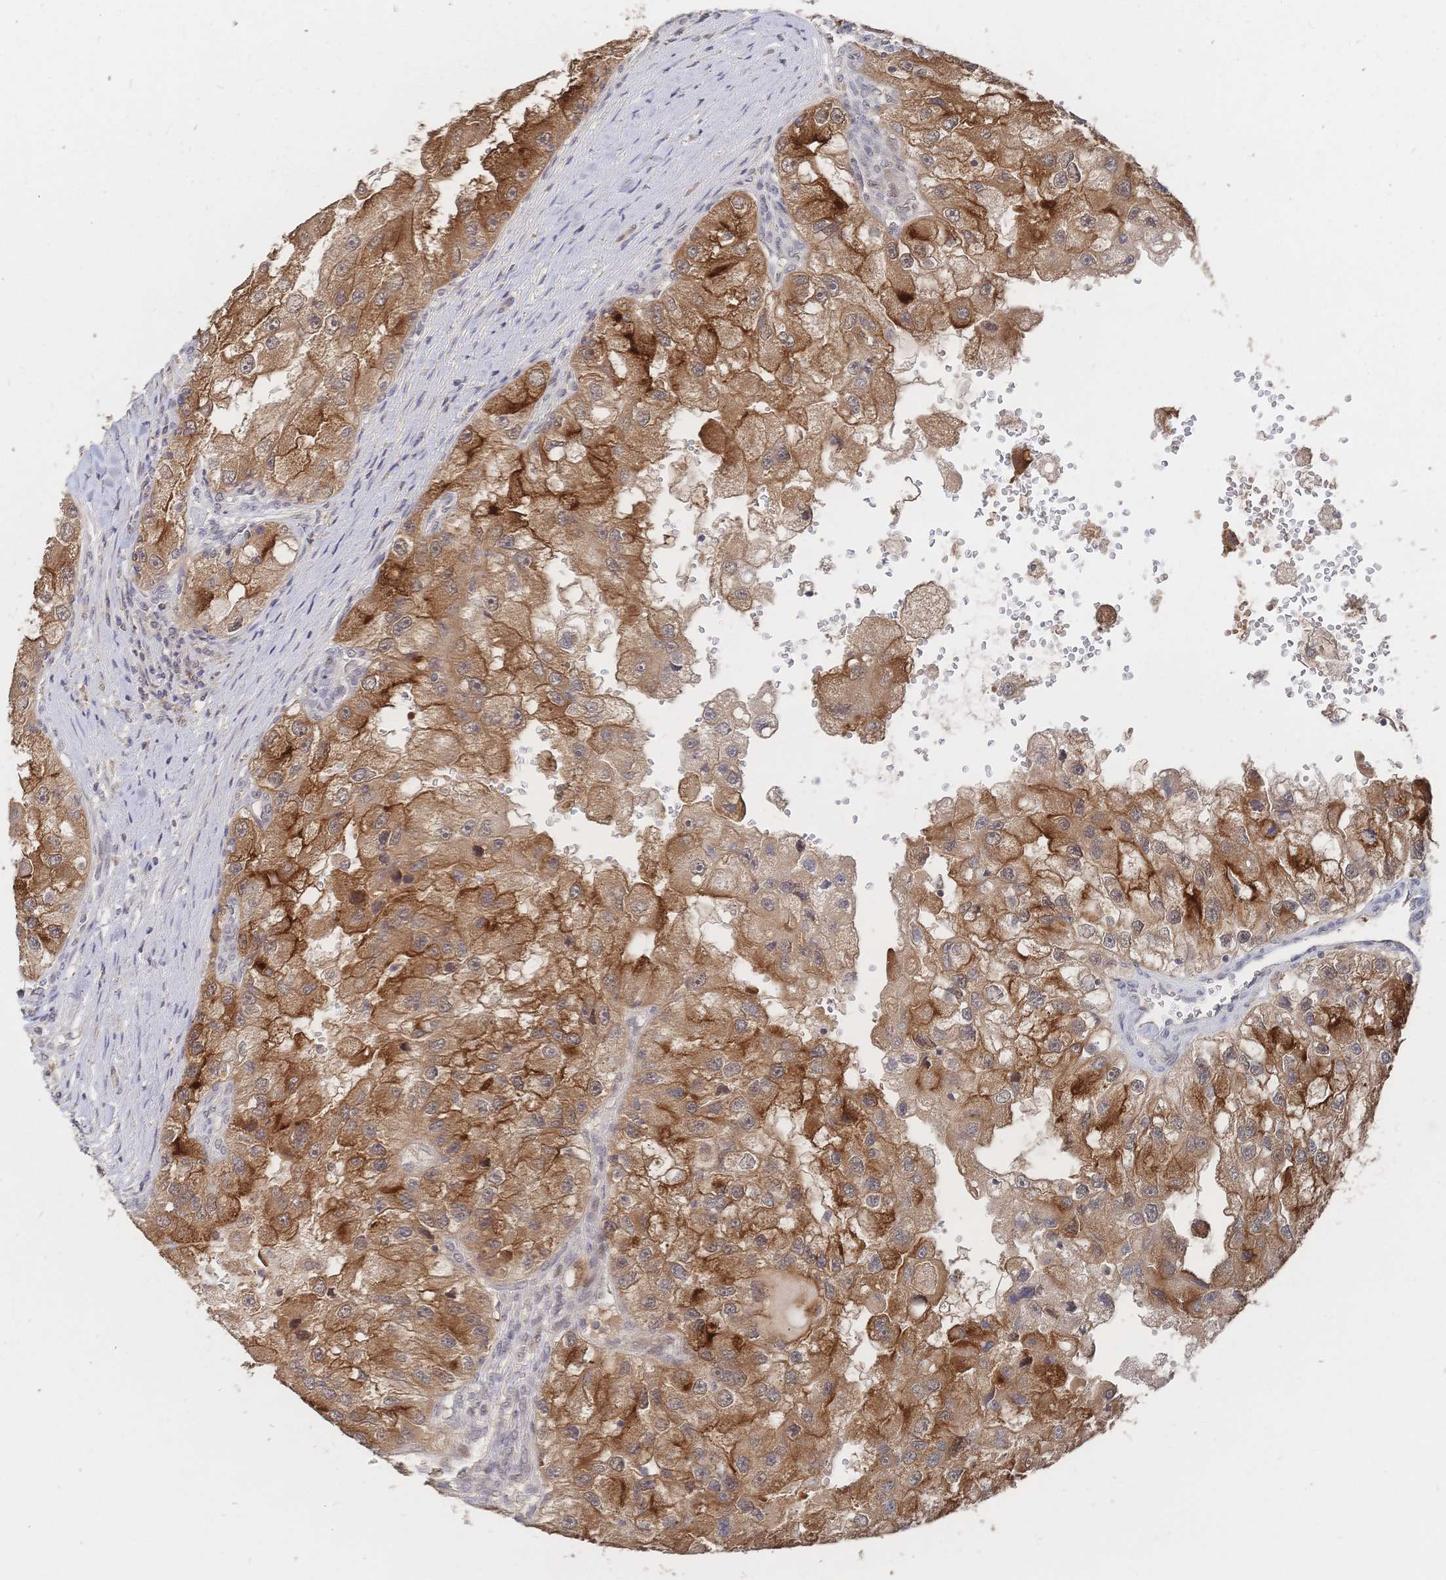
{"staining": {"intensity": "moderate", "quantity": ">75%", "location": "cytoplasmic/membranous"}, "tissue": "renal cancer", "cell_type": "Tumor cells", "image_type": "cancer", "snomed": [{"axis": "morphology", "description": "Adenocarcinoma, NOS"}, {"axis": "topography", "description": "Kidney"}], "caption": "A micrograph of adenocarcinoma (renal) stained for a protein shows moderate cytoplasmic/membranous brown staining in tumor cells.", "gene": "LRP5", "patient": {"sex": "male", "age": 63}}